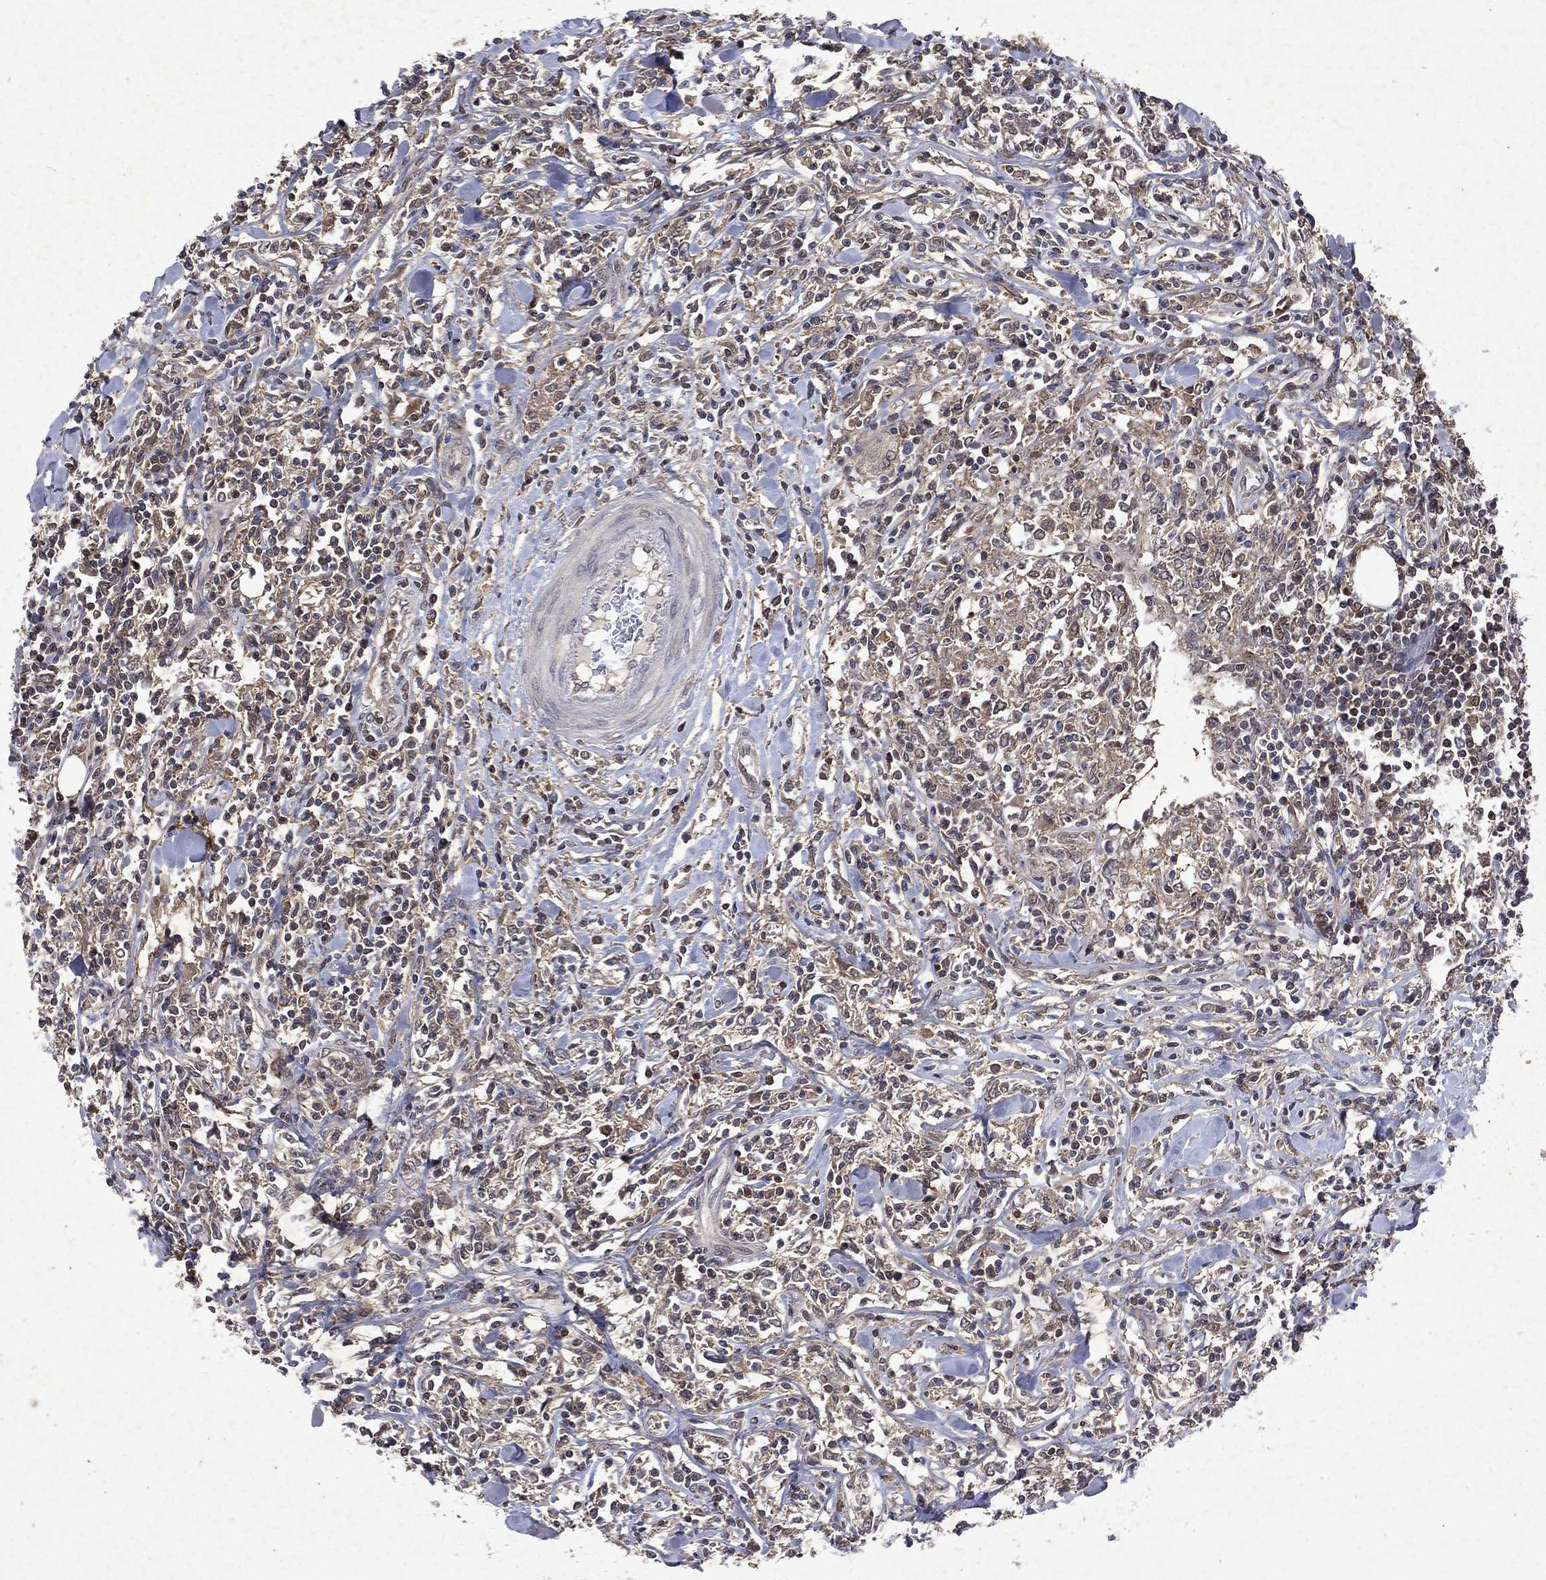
{"staining": {"intensity": "weak", "quantity": "<25%", "location": "cytoplasmic/membranous"}, "tissue": "lymphoma", "cell_type": "Tumor cells", "image_type": "cancer", "snomed": [{"axis": "morphology", "description": "Malignant lymphoma, non-Hodgkin's type, High grade"}, {"axis": "topography", "description": "Lymph node"}], "caption": "This is an IHC image of human lymphoma. There is no expression in tumor cells.", "gene": "MTAP", "patient": {"sex": "female", "age": 84}}